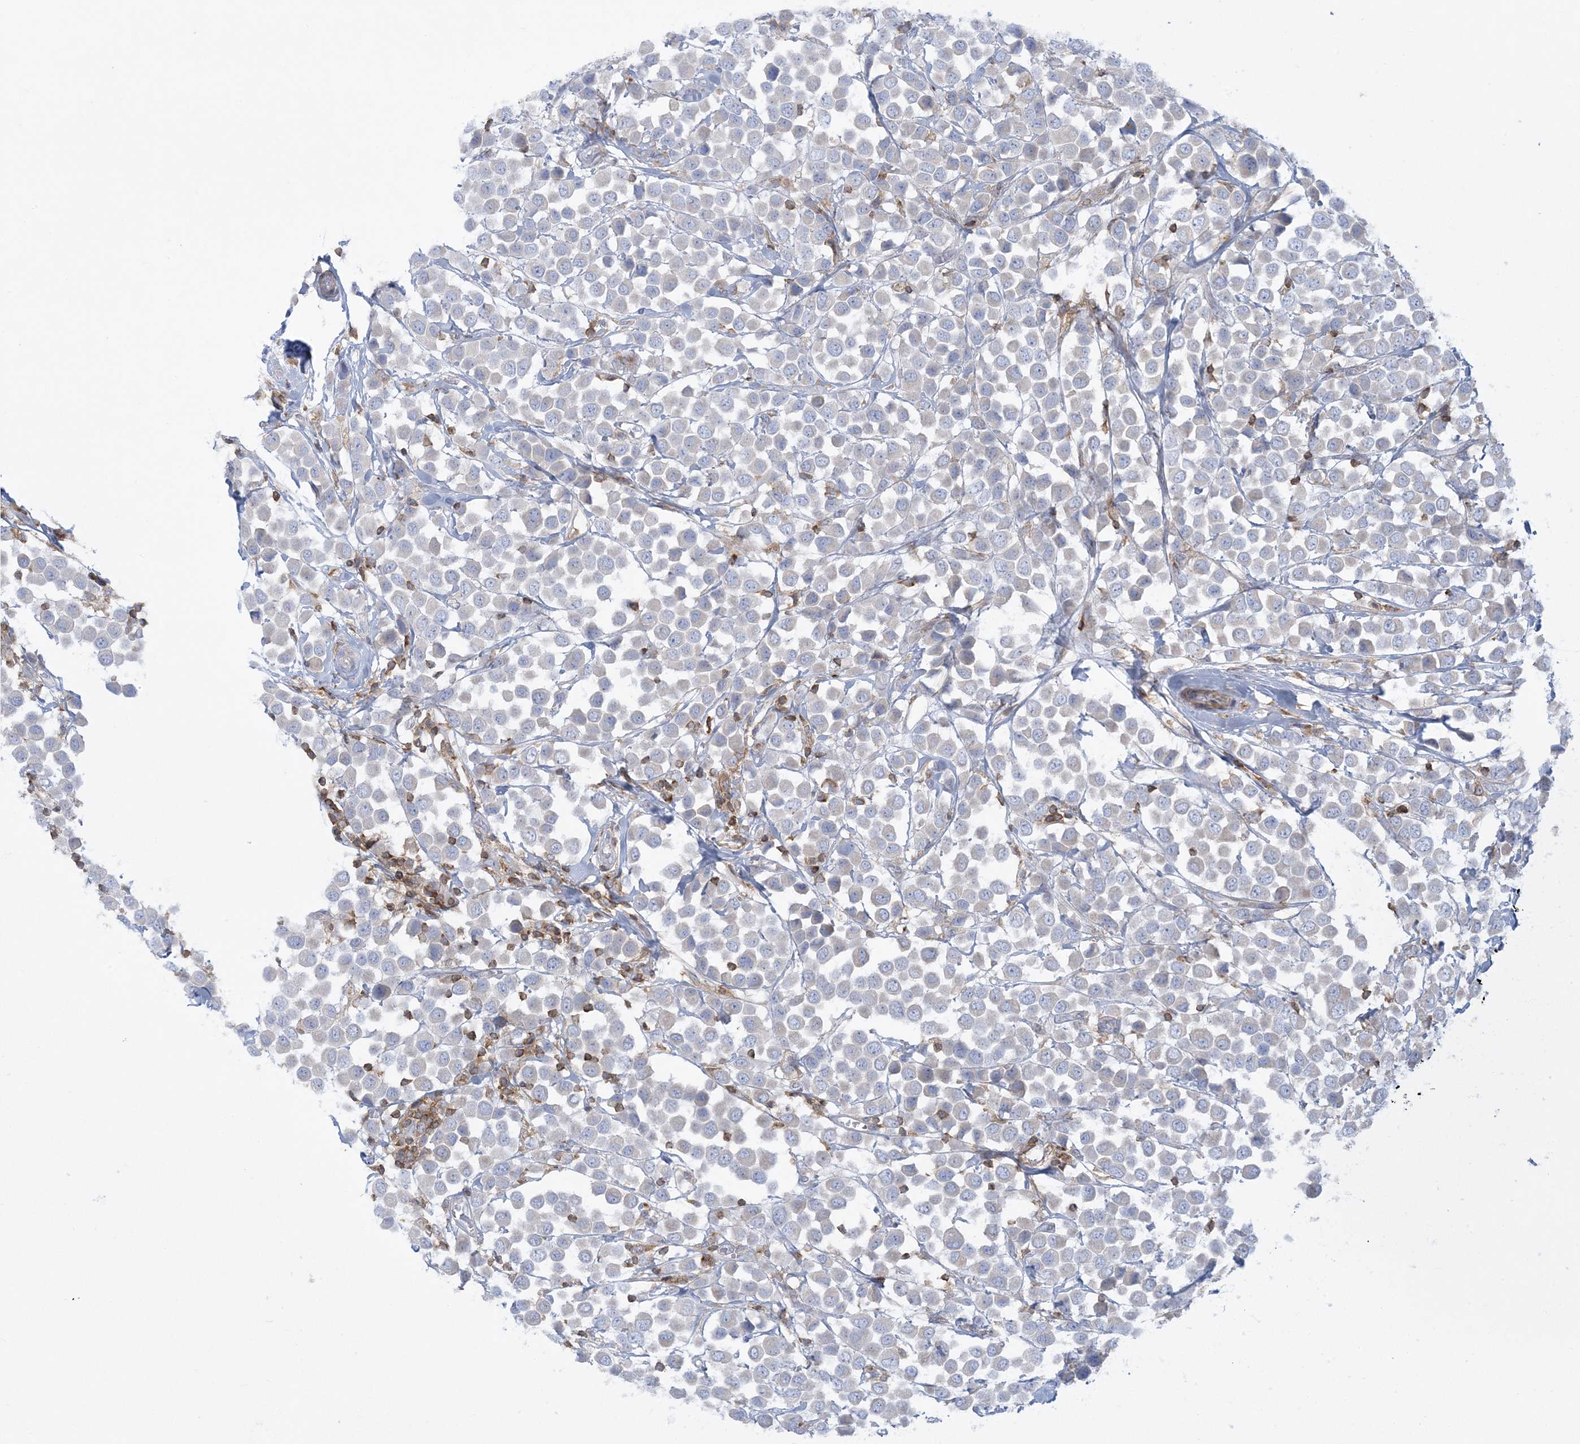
{"staining": {"intensity": "negative", "quantity": "none", "location": "none"}, "tissue": "breast cancer", "cell_type": "Tumor cells", "image_type": "cancer", "snomed": [{"axis": "morphology", "description": "Duct carcinoma"}, {"axis": "topography", "description": "Breast"}], "caption": "Tumor cells are negative for protein expression in human breast infiltrating ductal carcinoma. The staining was performed using DAB (3,3'-diaminobenzidine) to visualize the protein expression in brown, while the nuclei were stained in blue with hematoxylin (Magnification: 20x).", "gene": "ARHGAP30", "patient": {"sex": "female", "age": 61}}